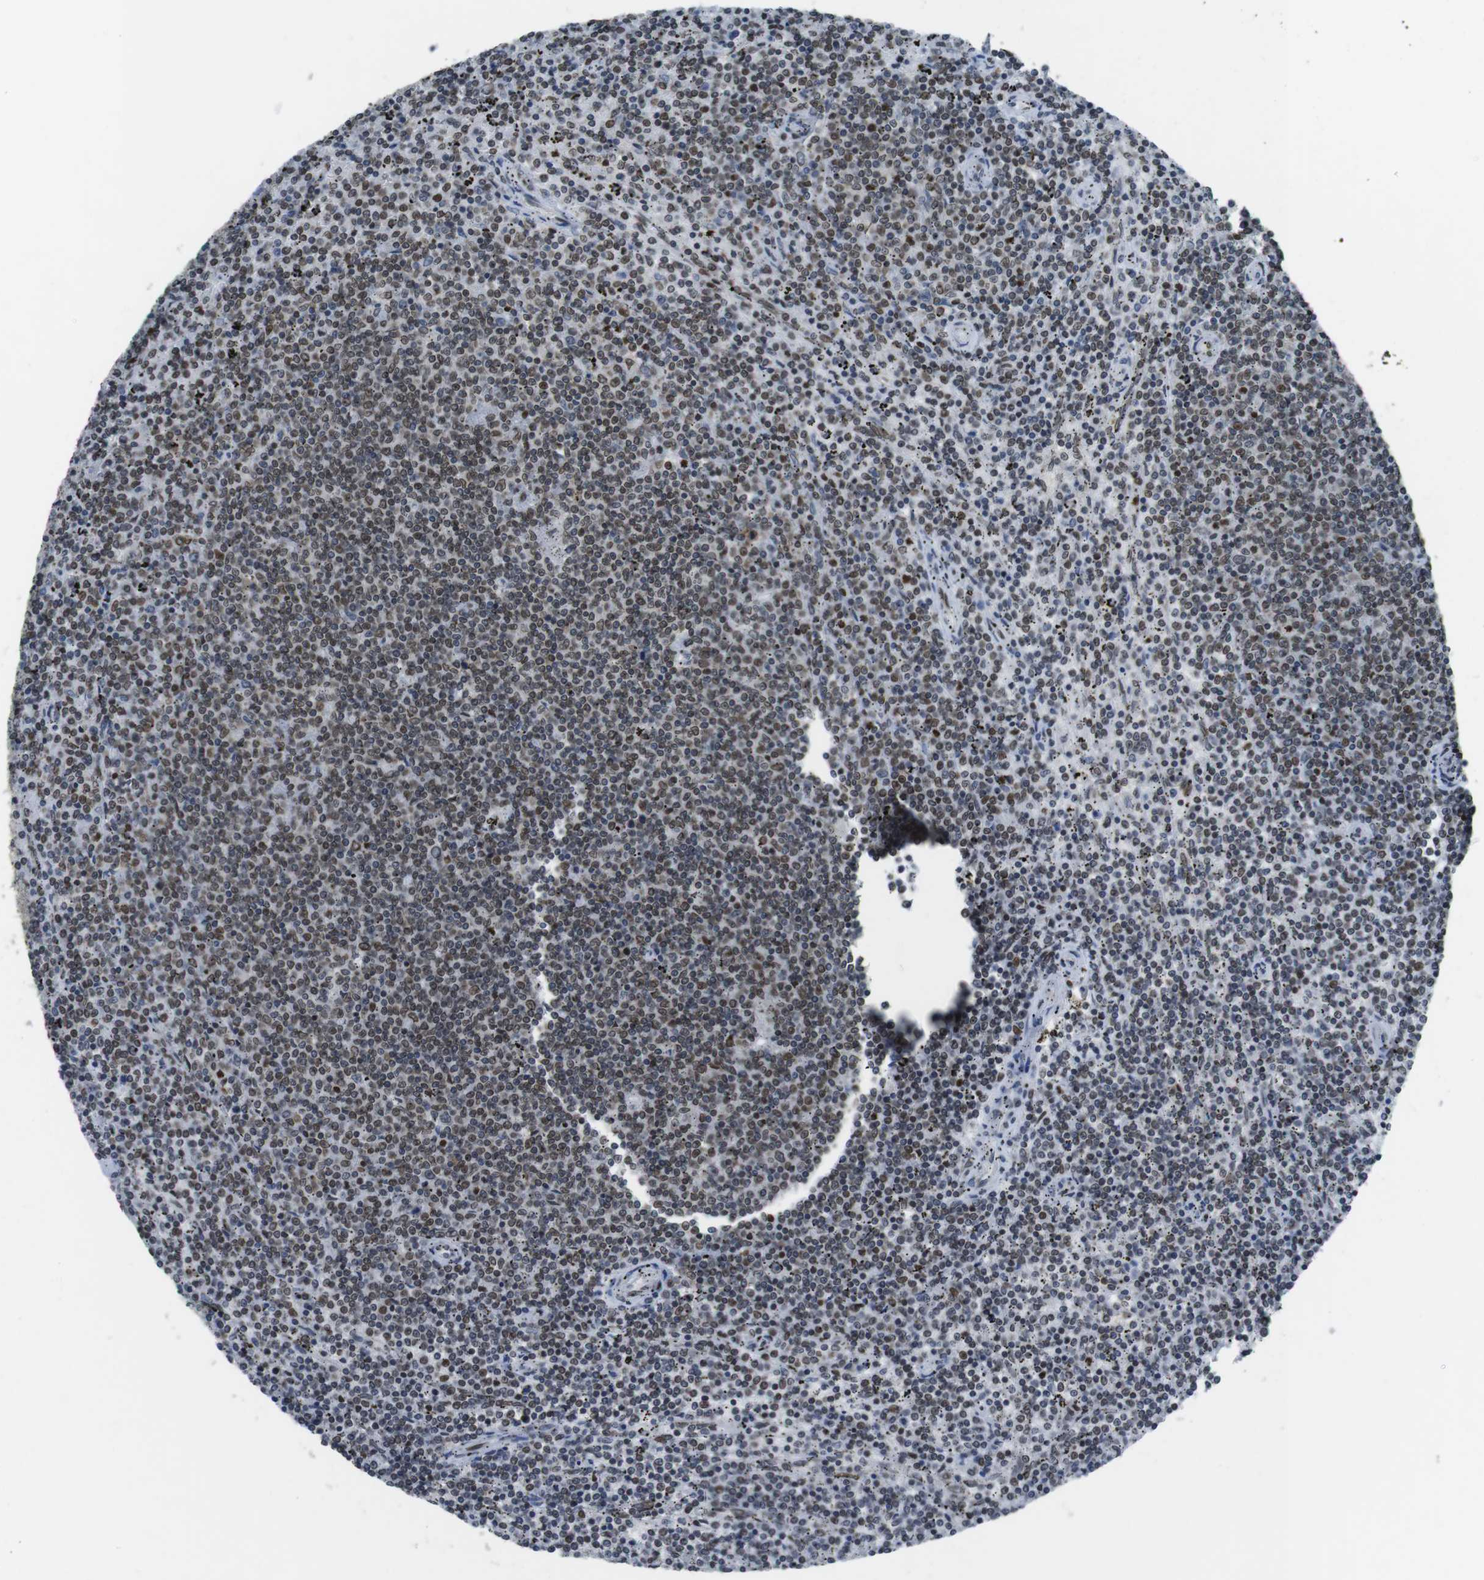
{"staining": {"intensity": "moderate", "quantity": ">75%", "location": "nuclear"}, "tissue": "lymphoma", "cell_type": "Tumor cells", "image_type": "cancer", "snomed": [{"axis": "morphology", "description": "Malignant lymphoma, non-Hodgkin's type, Low grade"}, {"axis": "topography", "description": "Spleen"}], "caption": "IHC of human lymphoma reveals medium levels of moderate nuclear positivity in approximately >75% of tumor cells.", "gene": "MAD1L1", "patient": {"sex": "female", "age": 50}}